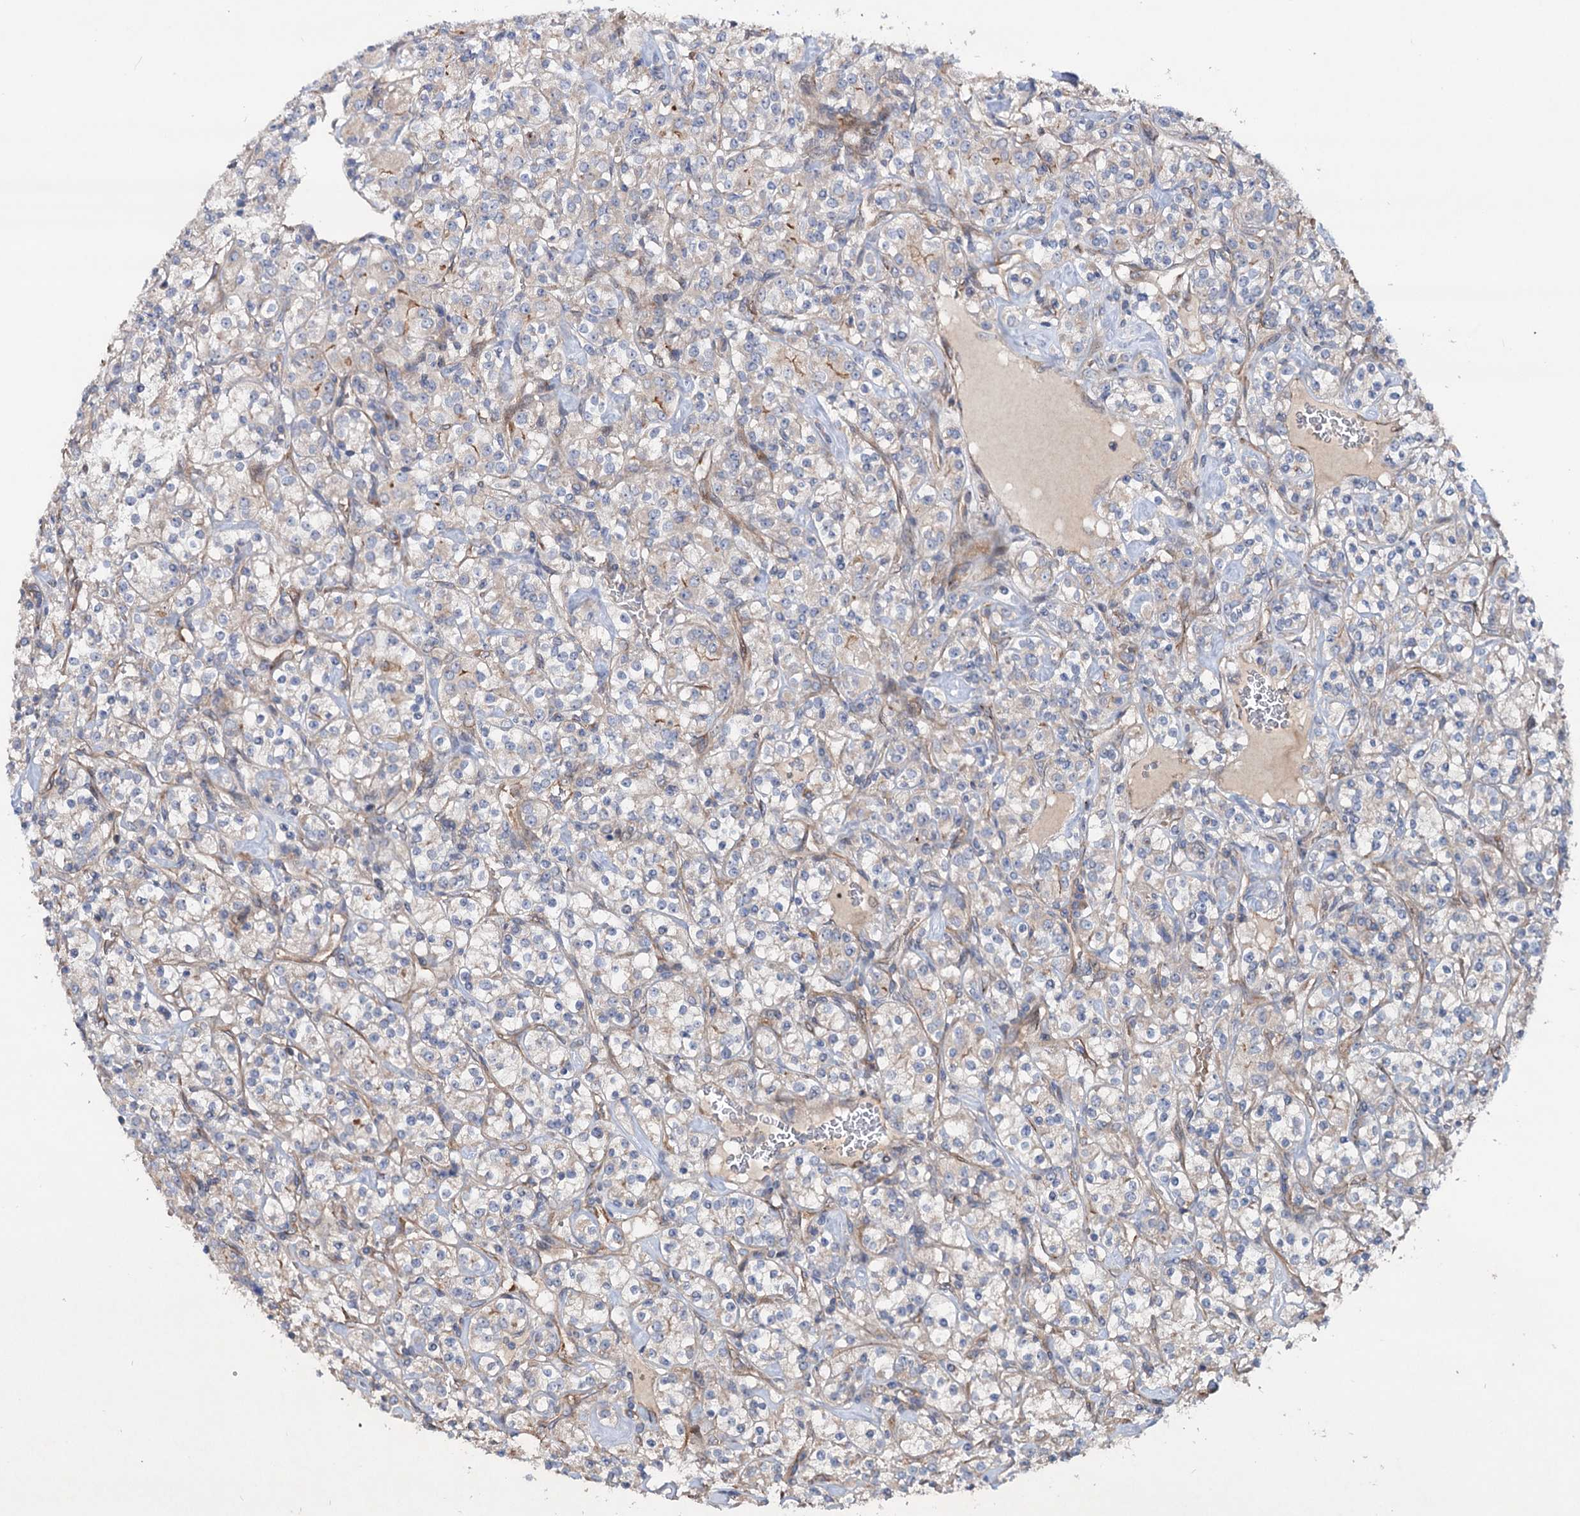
{"staining": {"intensity": "weak", "quantity": "<25%", "location": "cytoplasmic/membranous"}, "tissue": "renal cancer", "cell_type": "Tumor cells", "image_type": "cancer", "snomed": [{"axis": "morphology", "description": "Adenocarcinoma, NOS"}, {"axis": "topography", "description": "Kidney"}], "caption": "Tumor cells are negative for protein expression in human renal cancer (adenocarcinoma).", "gene": "PTDSS2", "patient": {"sex": "male", "age": 77}}